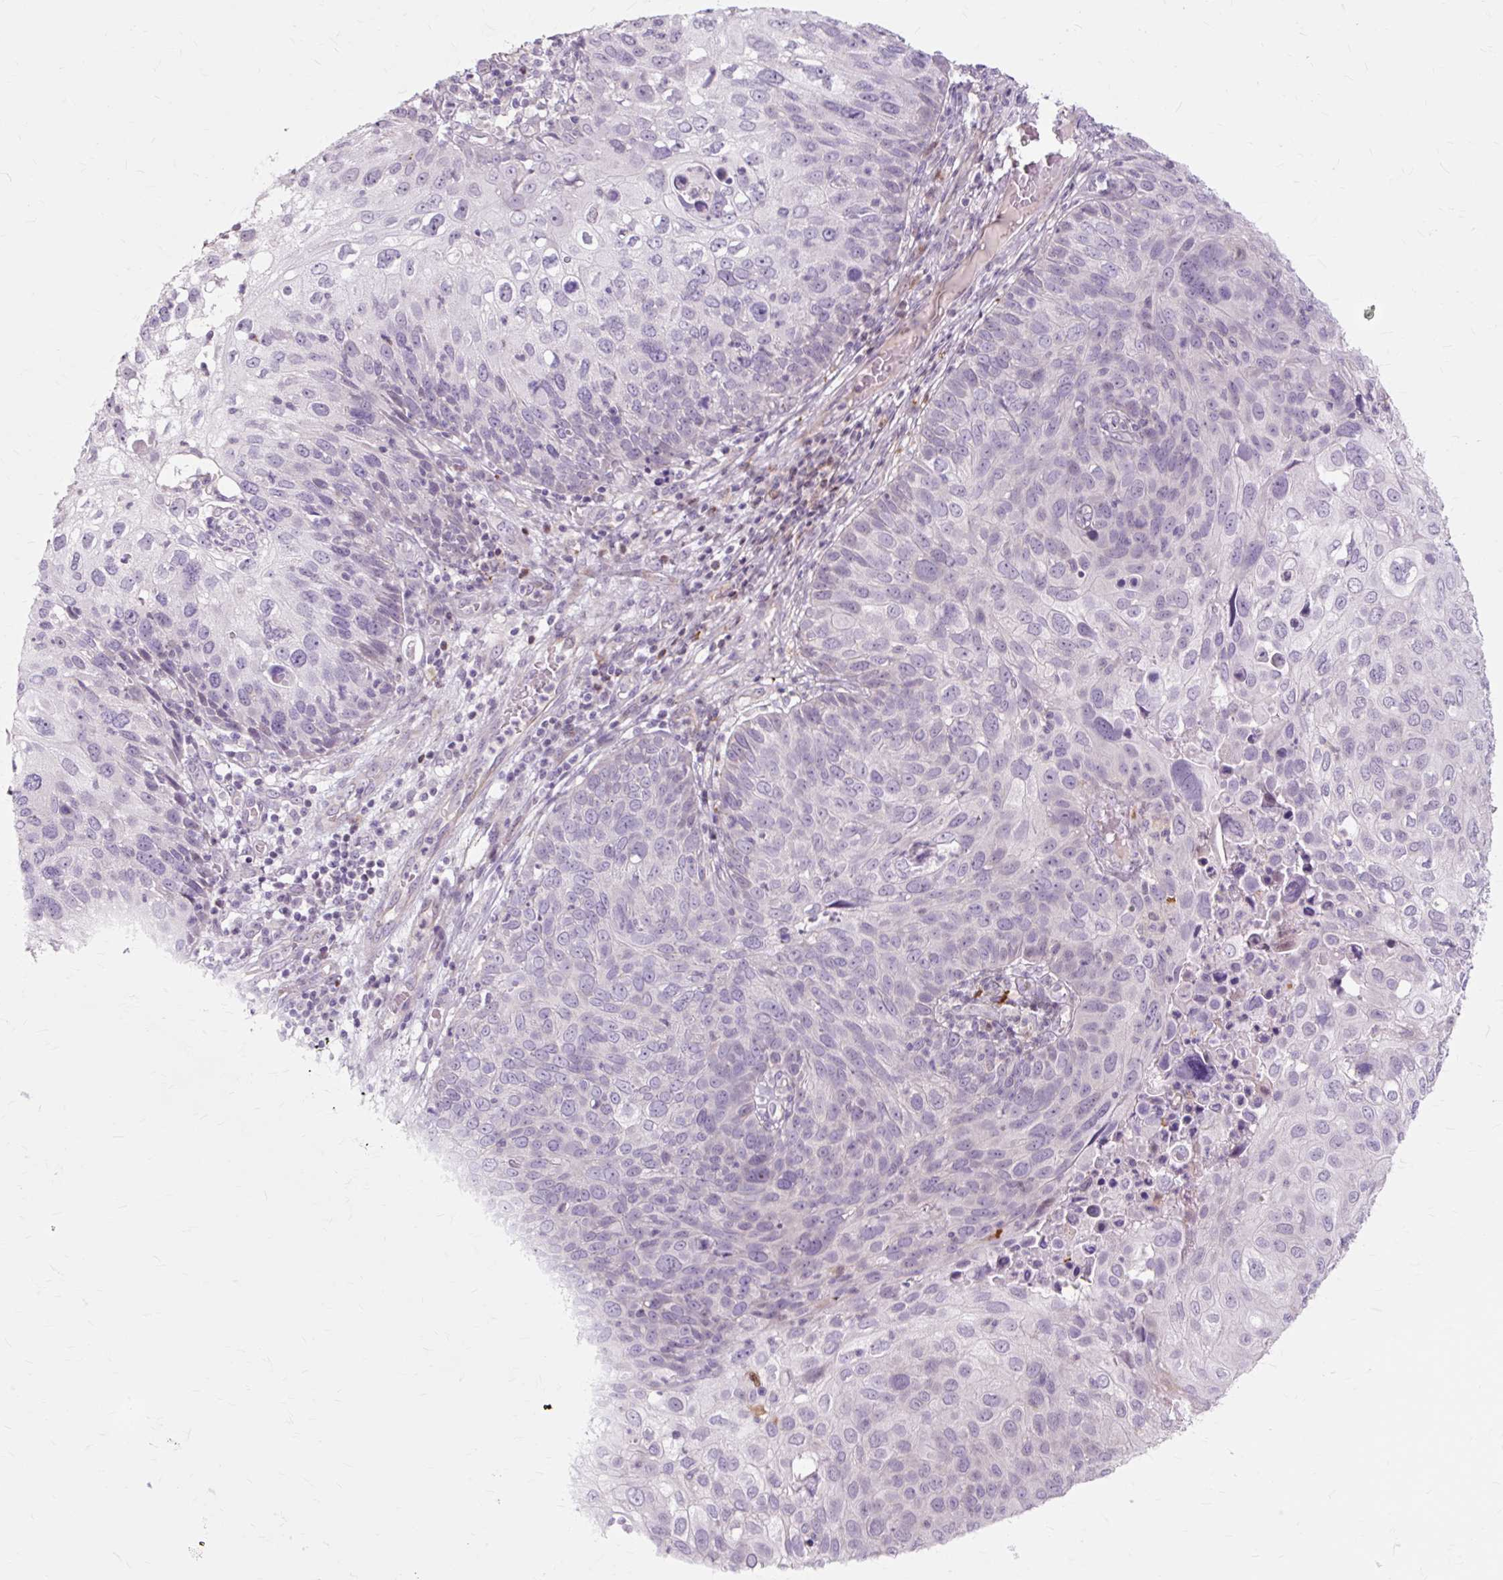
{"staining": {"intensity": "weak", "quantity": "<25%", "location": "nuclear"}, "tissue": "skin cancer", "cell_type": "Tumor cells", "image_type": "cancer", "snomed": [{"axis": "morphology", "description": "Squamous cell carcinoma, NOS"}, {"axis": "topography", "description": "Skin"}], "caption": "This is an immunohistochemistry image of skin squamous cell carcinoma. There is no positivity in tumor cells.", "gene": "ZNF35", "patient": {"sex": "male", "age": 87}}